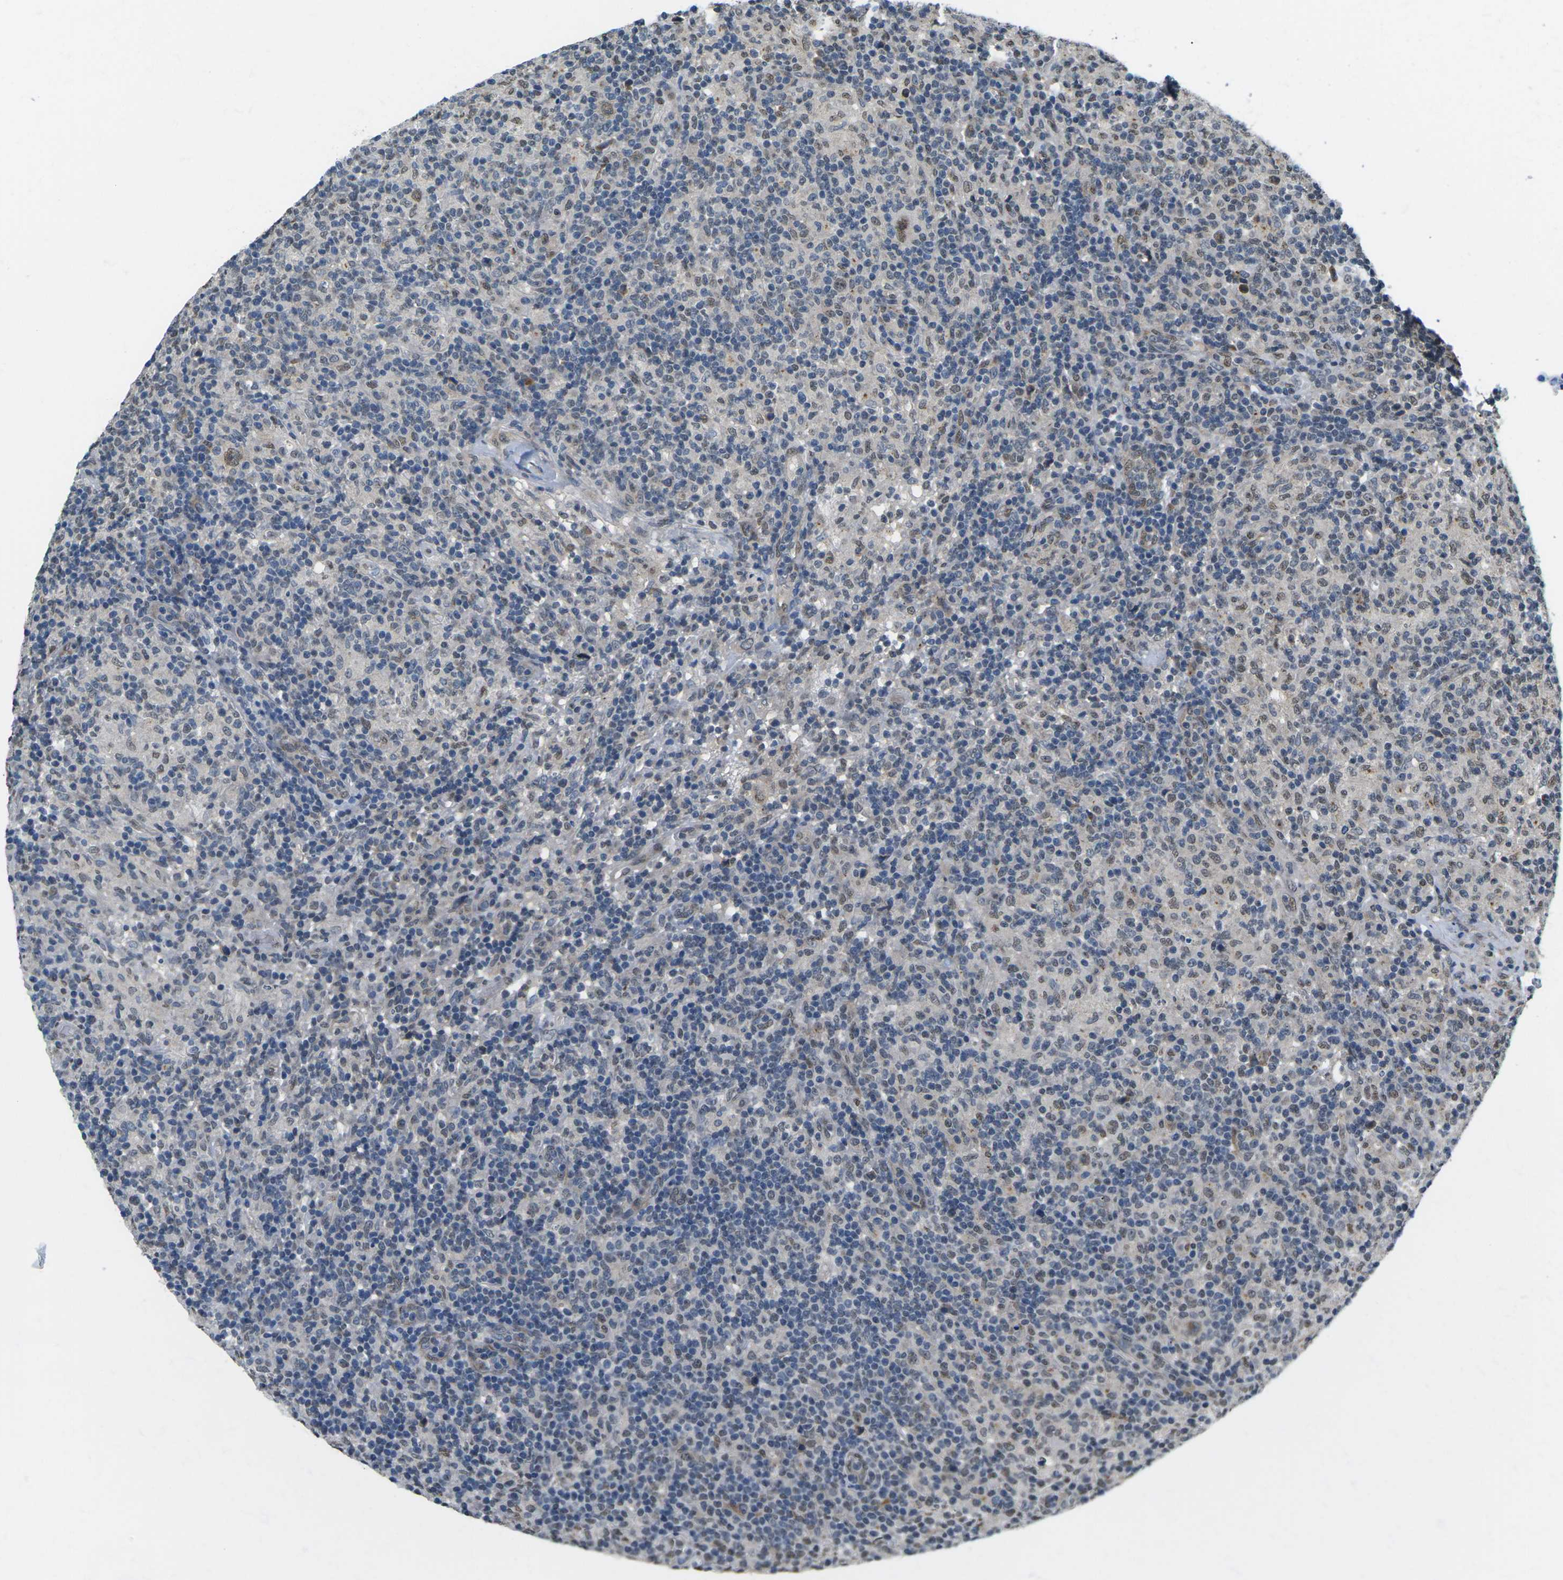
{"staining": {"intensity": "weak", "quantity": "25%-75%", "location": "nuclear"}, "tissue": "lymphoma", "cell_type": "Tumor cells", "image_type": "cancer", "snomed": [{"axis": "morphology", "description": "Hodgkin's disease, NOS"}, {"axis": "topography", "description": "Lymph node"}], "caption": "Immunohistochemistry photomicrograph of human Hodgkin's disease stained for a protein (brown), which exhibits low levels of weak nuclear positivity in approximately 25%-75% of tumor cells.", "gene": "ERBB4", "patient": {"sex": "male", "age": 70}}